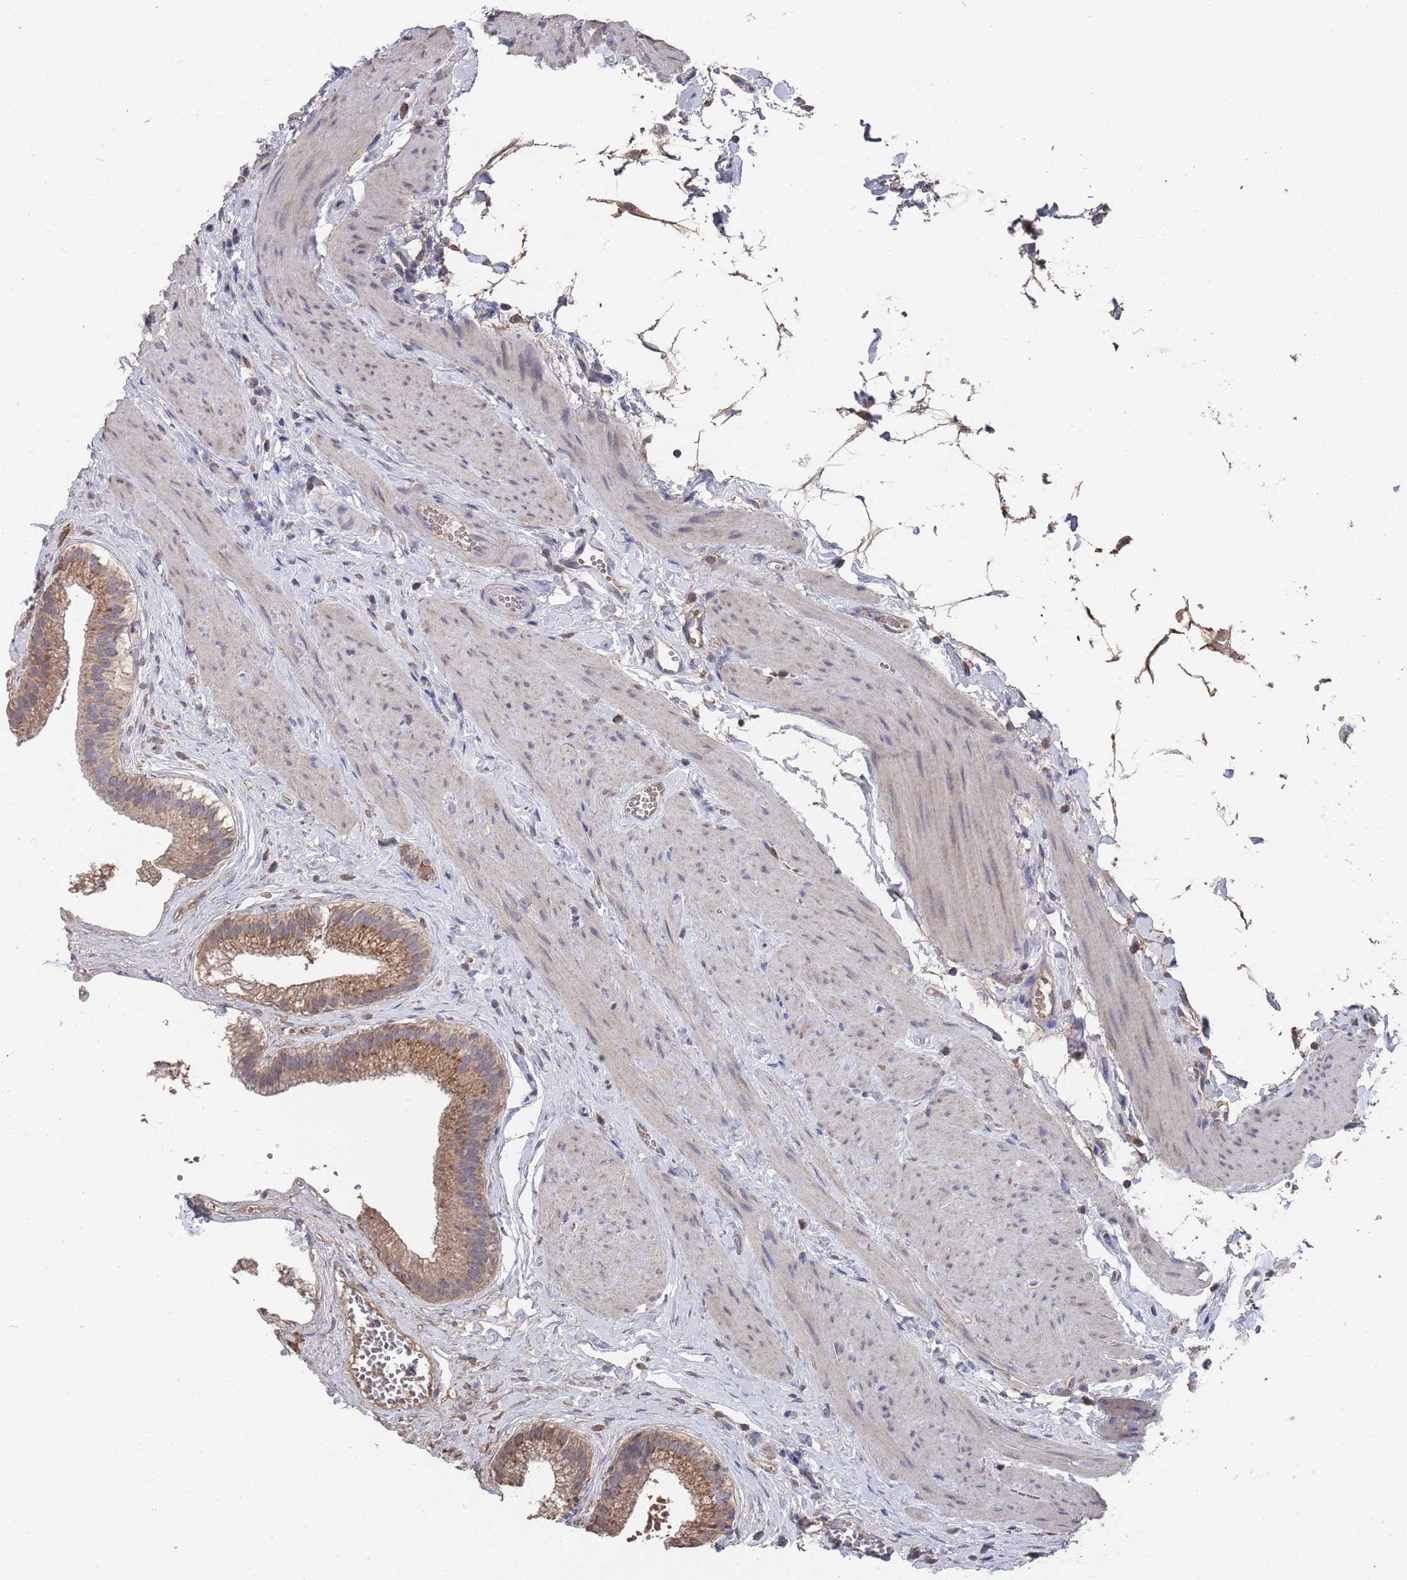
{"staining": {"intensity": "moderate", "quantity": "25%-75%", "location": "cytoplasmic/membranous"}, "tissue": "gallbladder", "cell_type": "Glandular cells", "image_type": "normal", "snomed": [{"axis": "morphology", "description": "Normal tissue, NOS"}, {"axis": "topography", "description": "Gallbladder"}], "caption": "Approximately 25%-75% of glandular cells in unremarkable gallbladder display moderate cytoplasmic/membranous protein expression as visualized by brown immunohistochemical staining.", "gene": "BTBD18", "patient": {"sex": "female", "age": 54}}